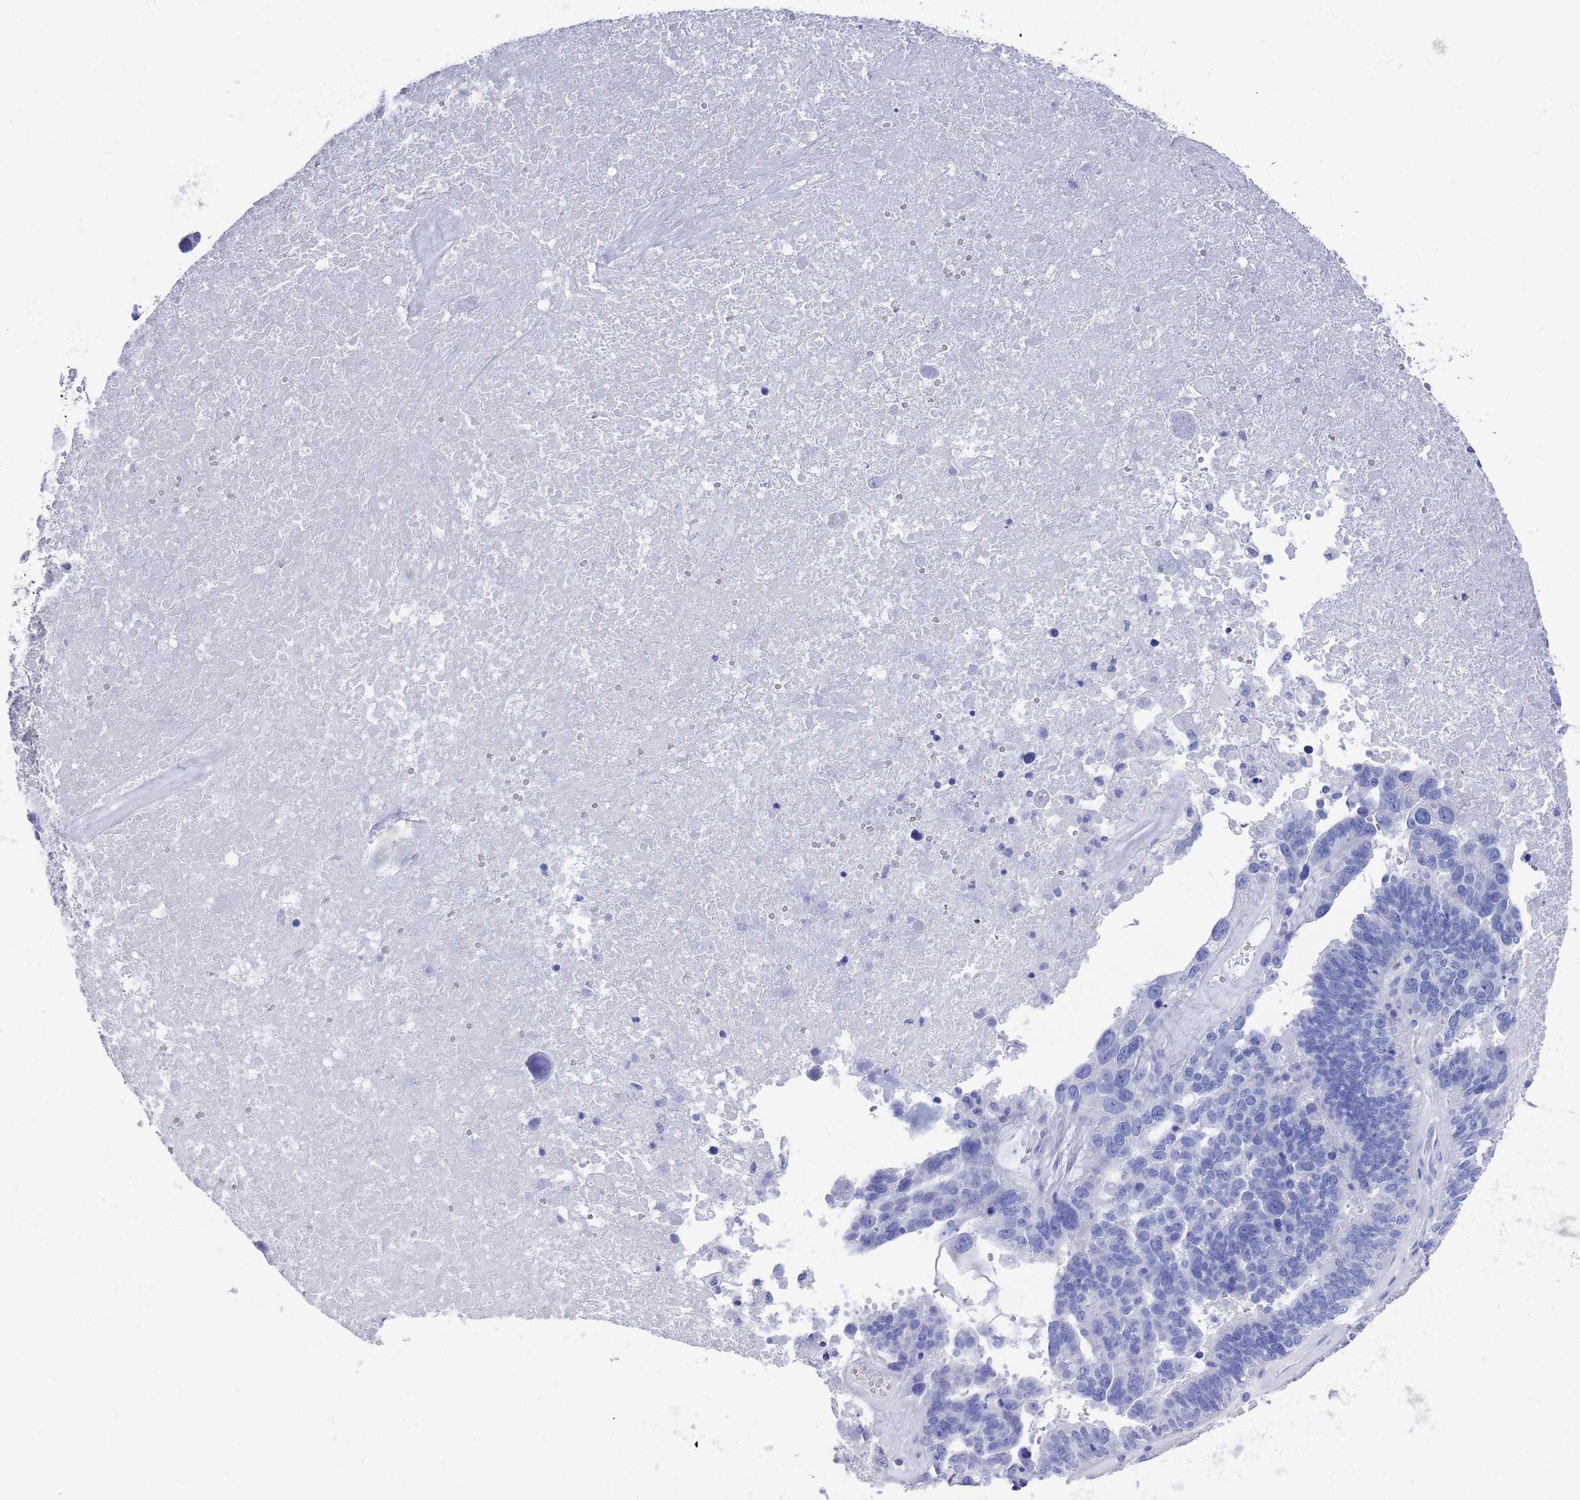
{"staining": {"intensity": "negative", "quantity": "none", "location": "none"}, "tissue": "ovarian cancer", "cell_type": "Tumor cells", "image_type": "cancer", "snomed": [{"axis": "morphology", "description": "Cystadenocarcinoma, serous, NOS"}, {"axis": "topography", "description": "Ovary"}], "caption": "Tumor cells show no significant protein positivity in serous cystadenocarcinoma (ovarian).", "gene": "MTMR2", "patient": {"sex": "female", "age": 59}}